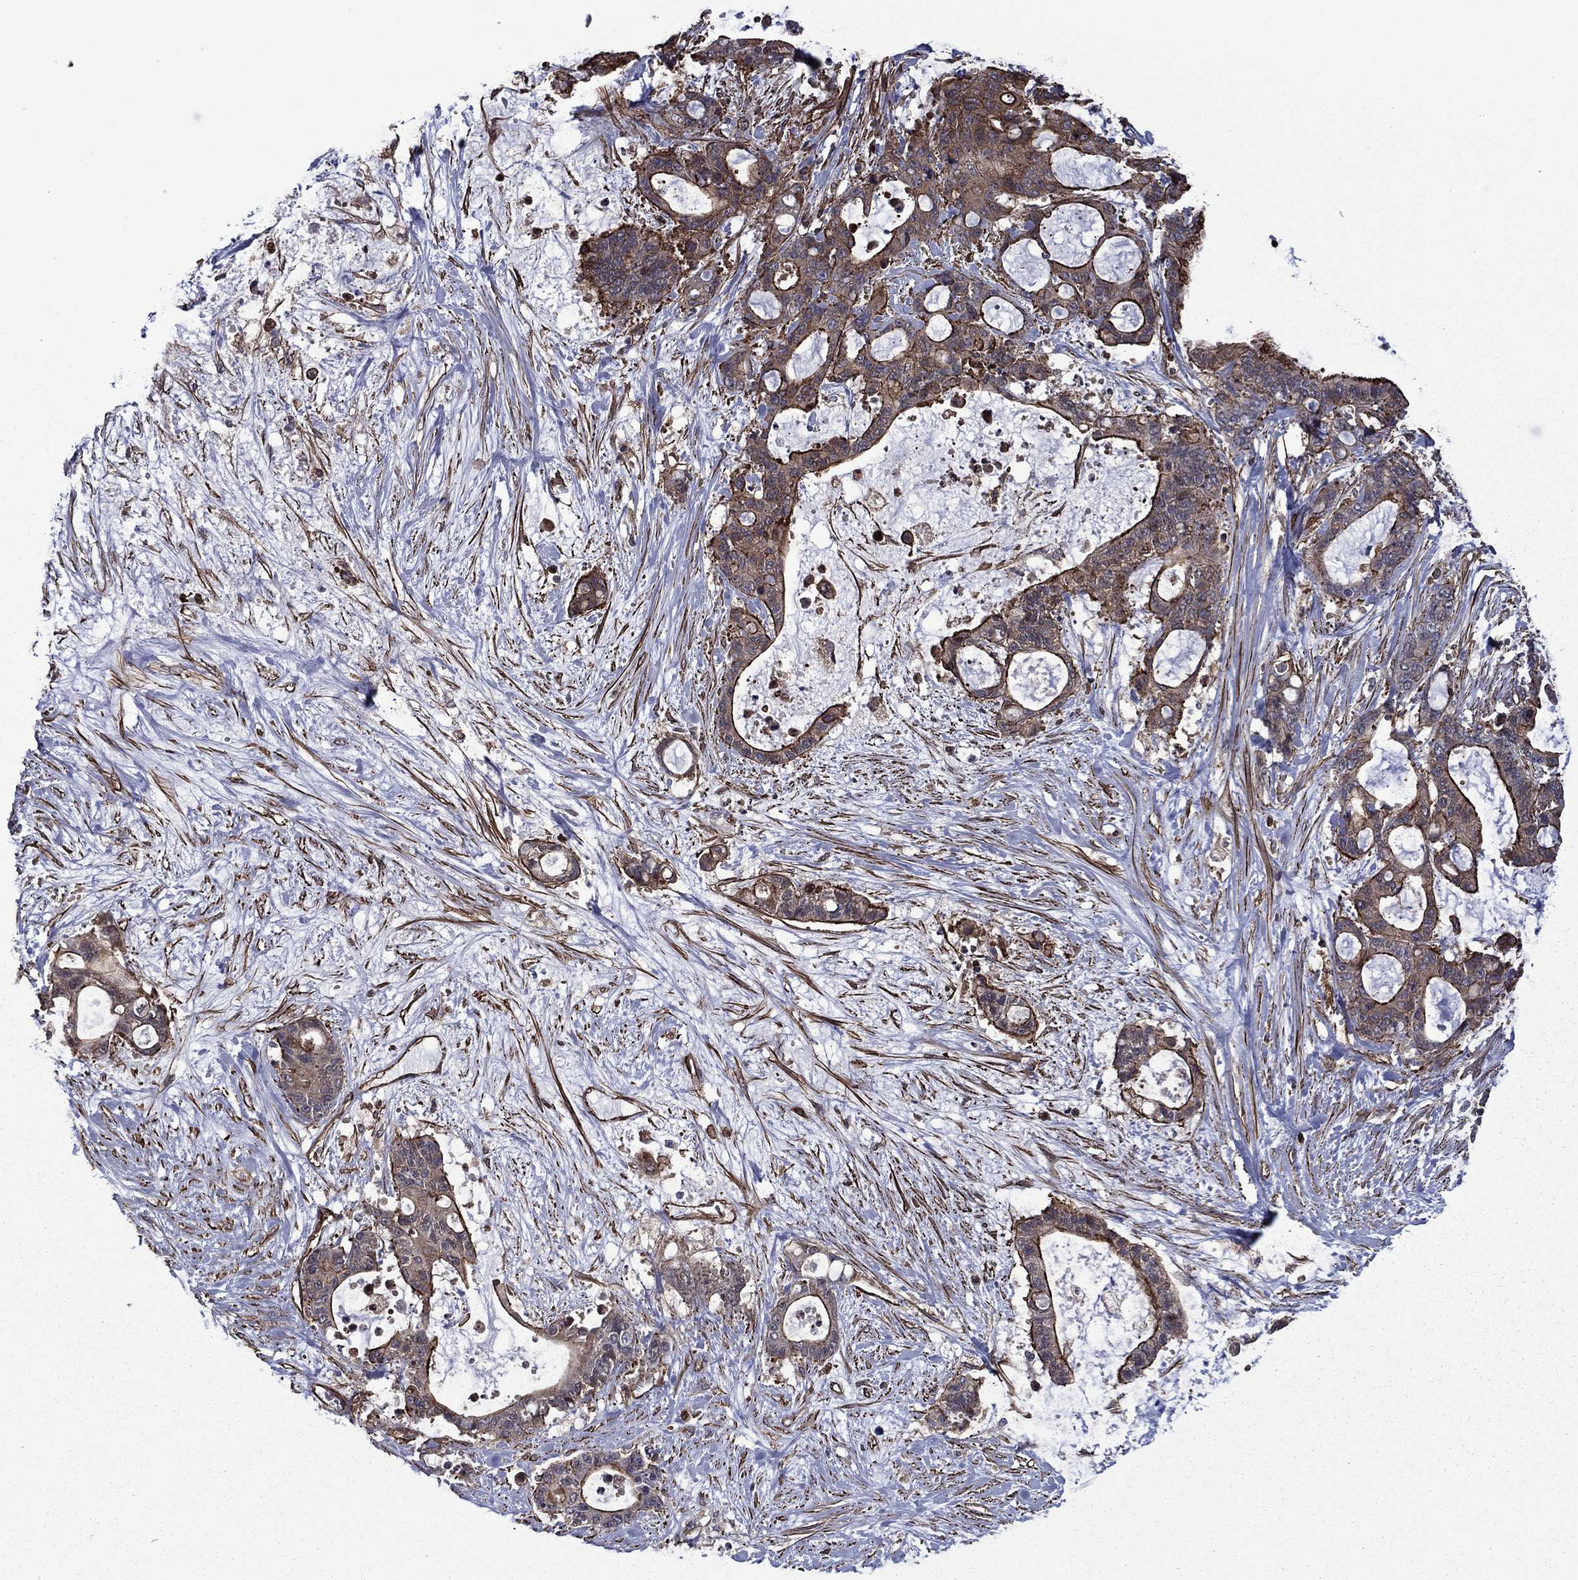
{"staining": {"intensity": "strong", "quantity": "<25%", "location": "cytoplasmic/membranous"}, "tissue": "liver cancer", "cell_type": "Tumor cells", "image_type": "cancer", "snomed": [{"axis": "morphology", "description": "Normal tissue, NOS"}, {"axis": "morphology", "description": "Cholangiocarcinoma"}, {"axis": "topography", "description": "Liver"}, {"axis": "topography", "description": "Peripheral nerve tissue"}], "caption": "Liver cholangiocarcinoma stained for a protein (brown) demonstrates strong cytoplasmic/membranous positive staining in approximately <25% of tumor cells.", "gene": "PLPP3", "patient": {"sex": "female", "age": 73}}